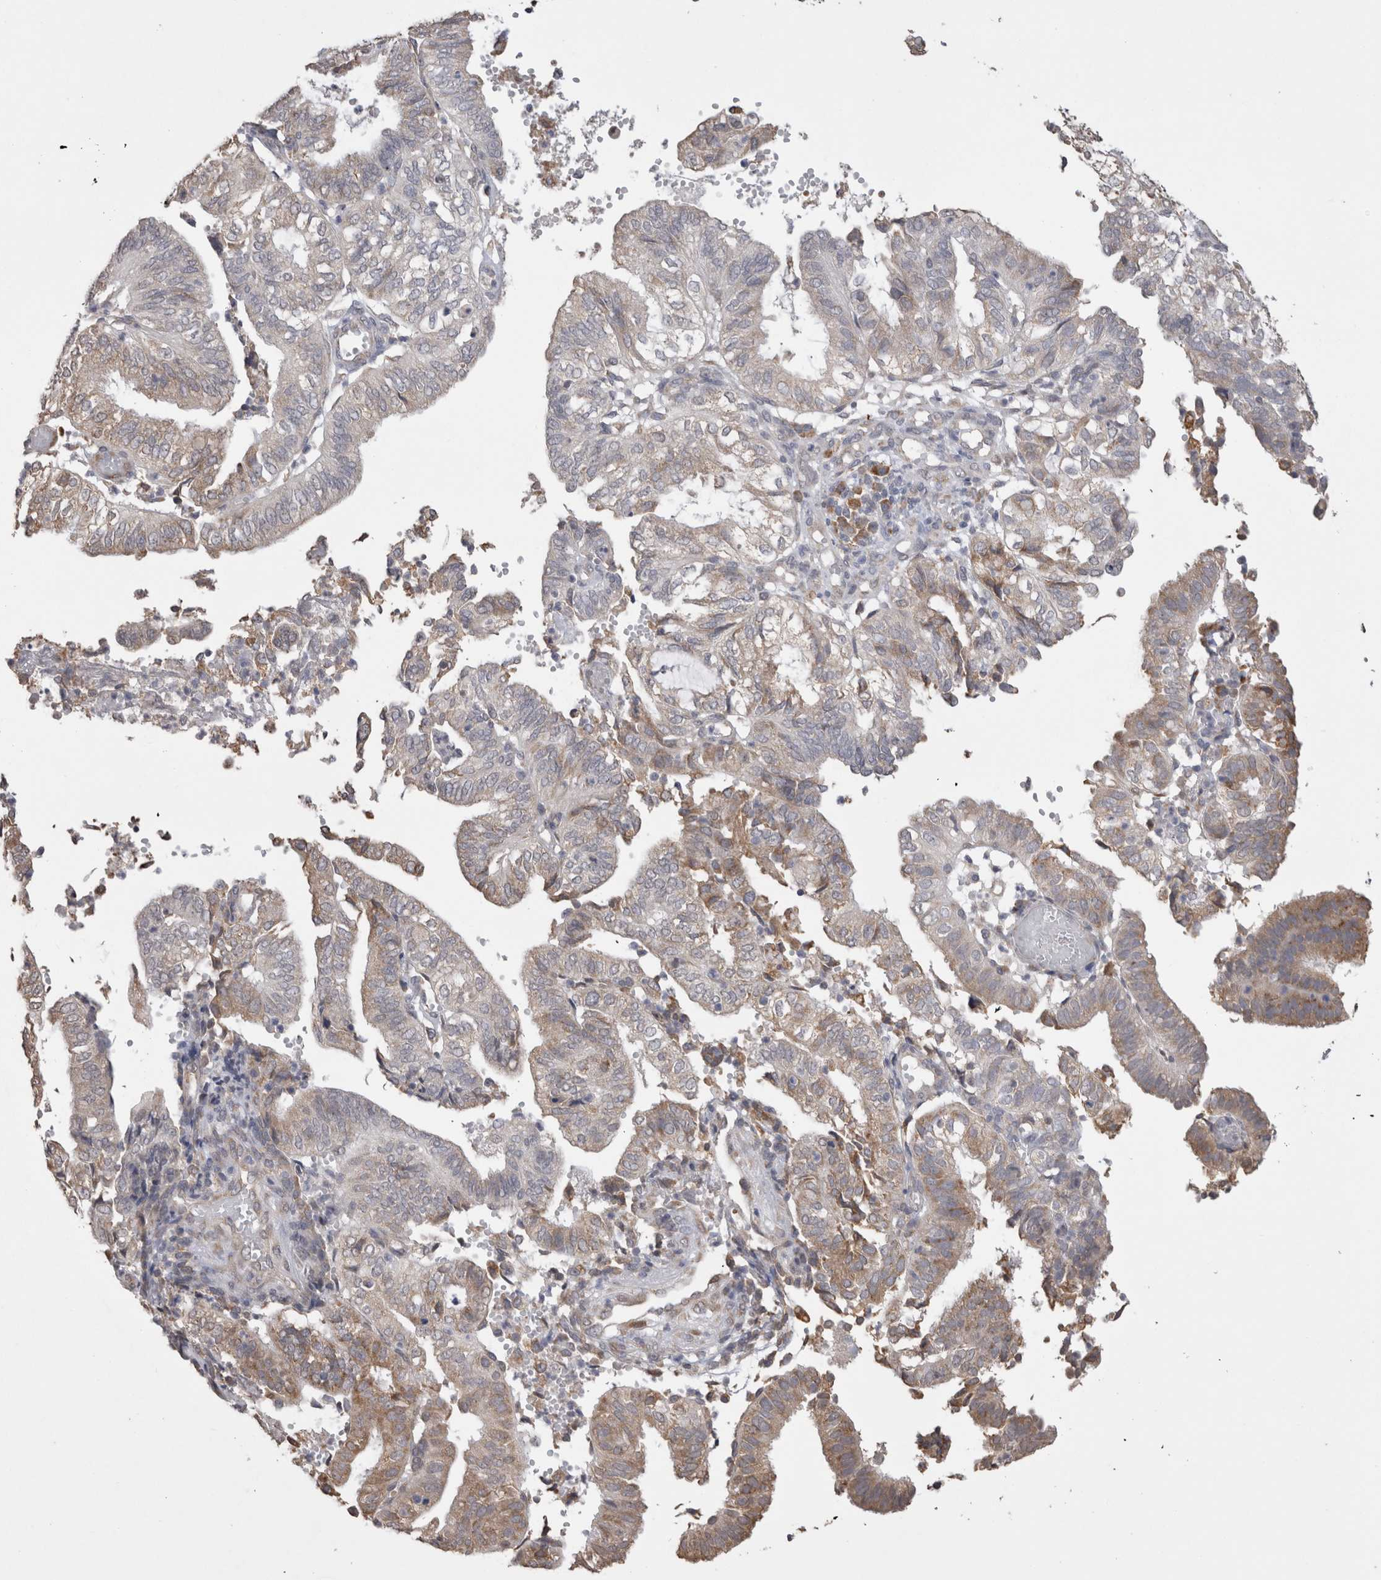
{"staining": {"intensity": "moderate", "quantity": "<25%", "location": "cytoplasmic/membranous"}, "tissue": "endometrial cancer", "cell_type": "Tumor cells", "image_type": "cancer", "snomed": [{"axis": "morphology", "description": "Adenocarcinoma, NOS"}, {"axis": "topography", "description": "Uterus"}], "caption": "Immunohistochemical staining of endometrial adenocarcinoma exhibits moderate cytoplasmic/membranous protein expression in approximately <25% of tumor cells.", "gene": "NOMO1", "patient": {"sex": "female", "age": 60}}